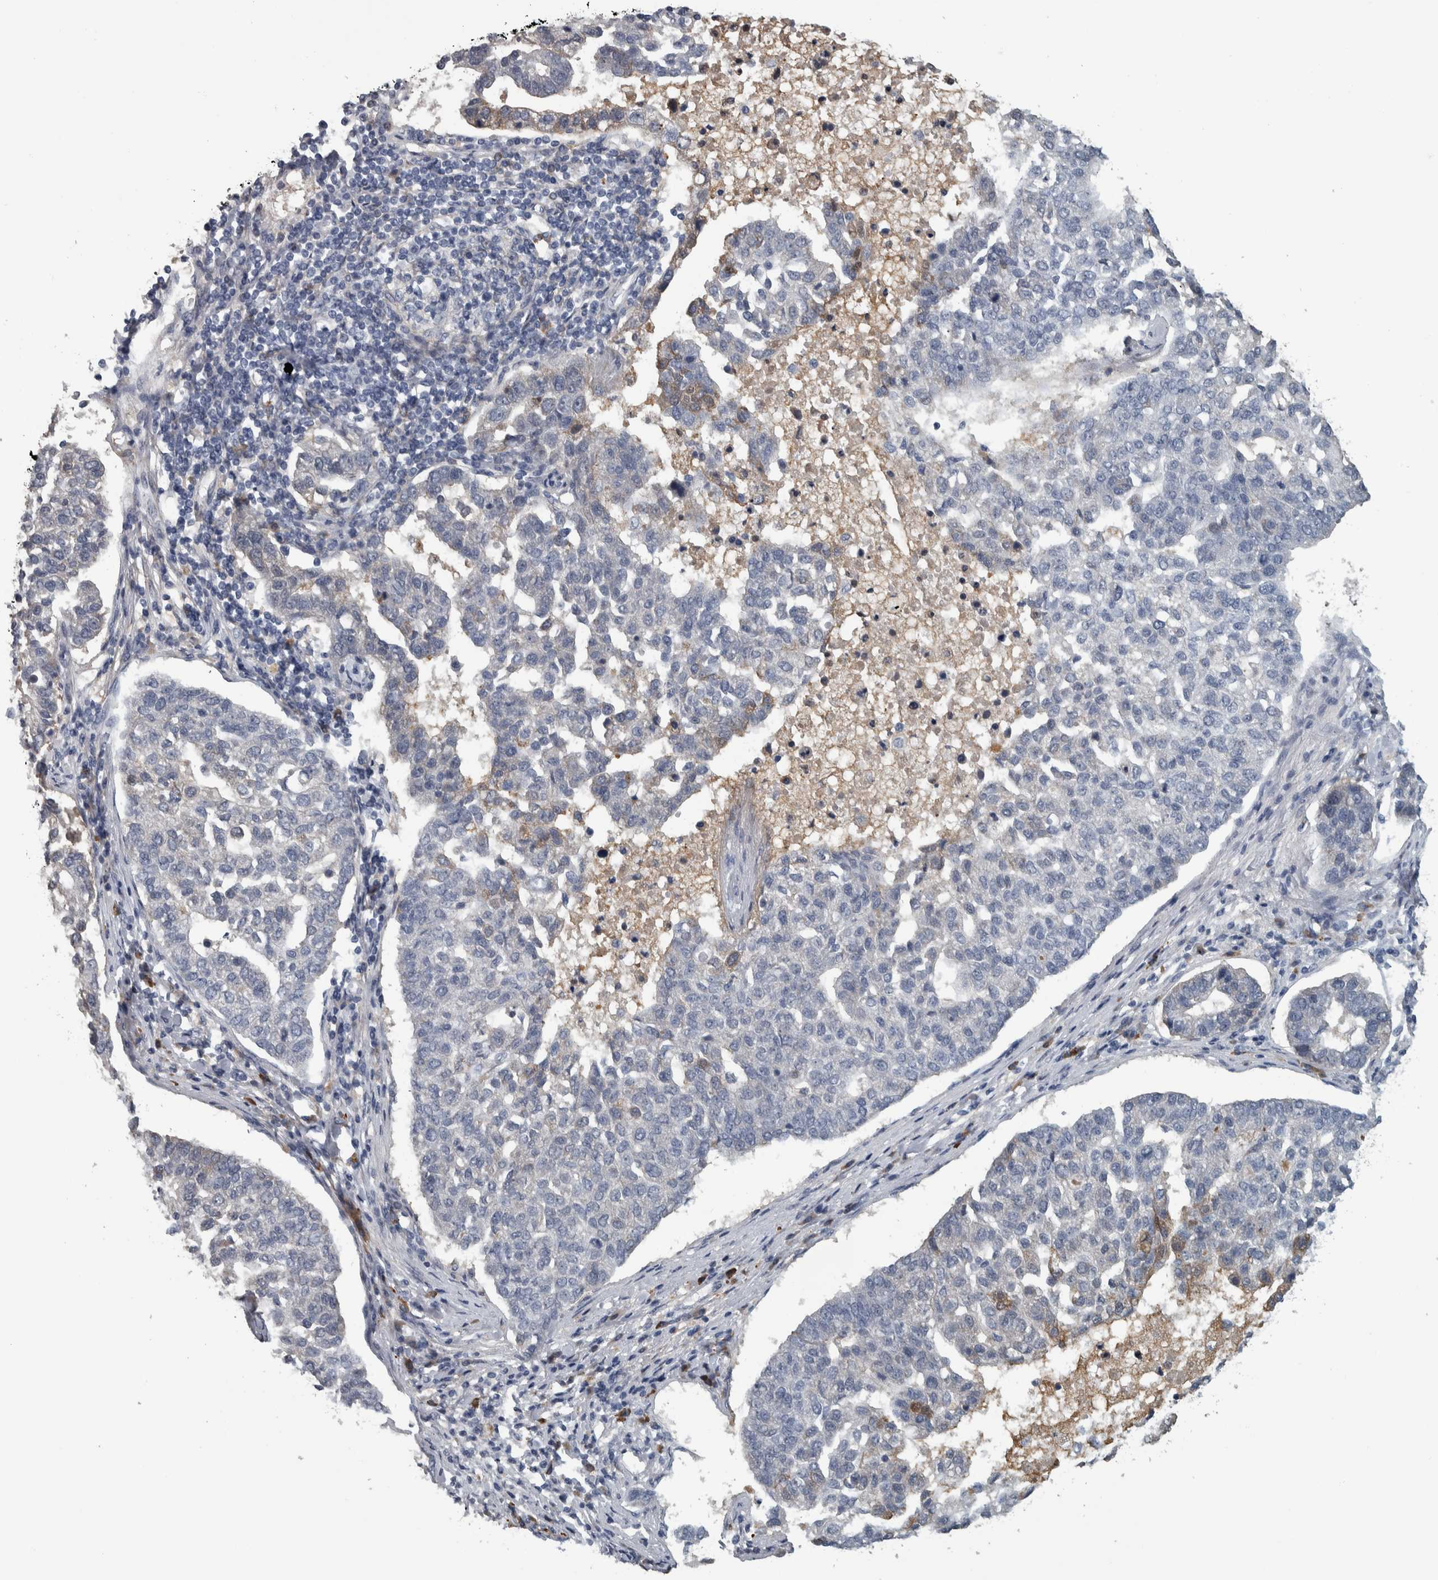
{"staining": {"intensity": "negative", "quantity": "none", "location": "none"}, "tissue": "pancreatic cancer", "cell_type": "Tumor cells", "image_type": "cancer", "snomed": [{"axis": "morphology", "description": "Adenocarcinoma, NOS"}, {"axis": "topography", "description": "Pancreas"}], "caption": "This is a photomicrograph of immunohistochemistry (IHC) staining of adenocarcinoma (pancreatic), which shows no staining in tumor cells.", "gene": "CAVIN4", "patient": {"sex": "female", "age": 61}}